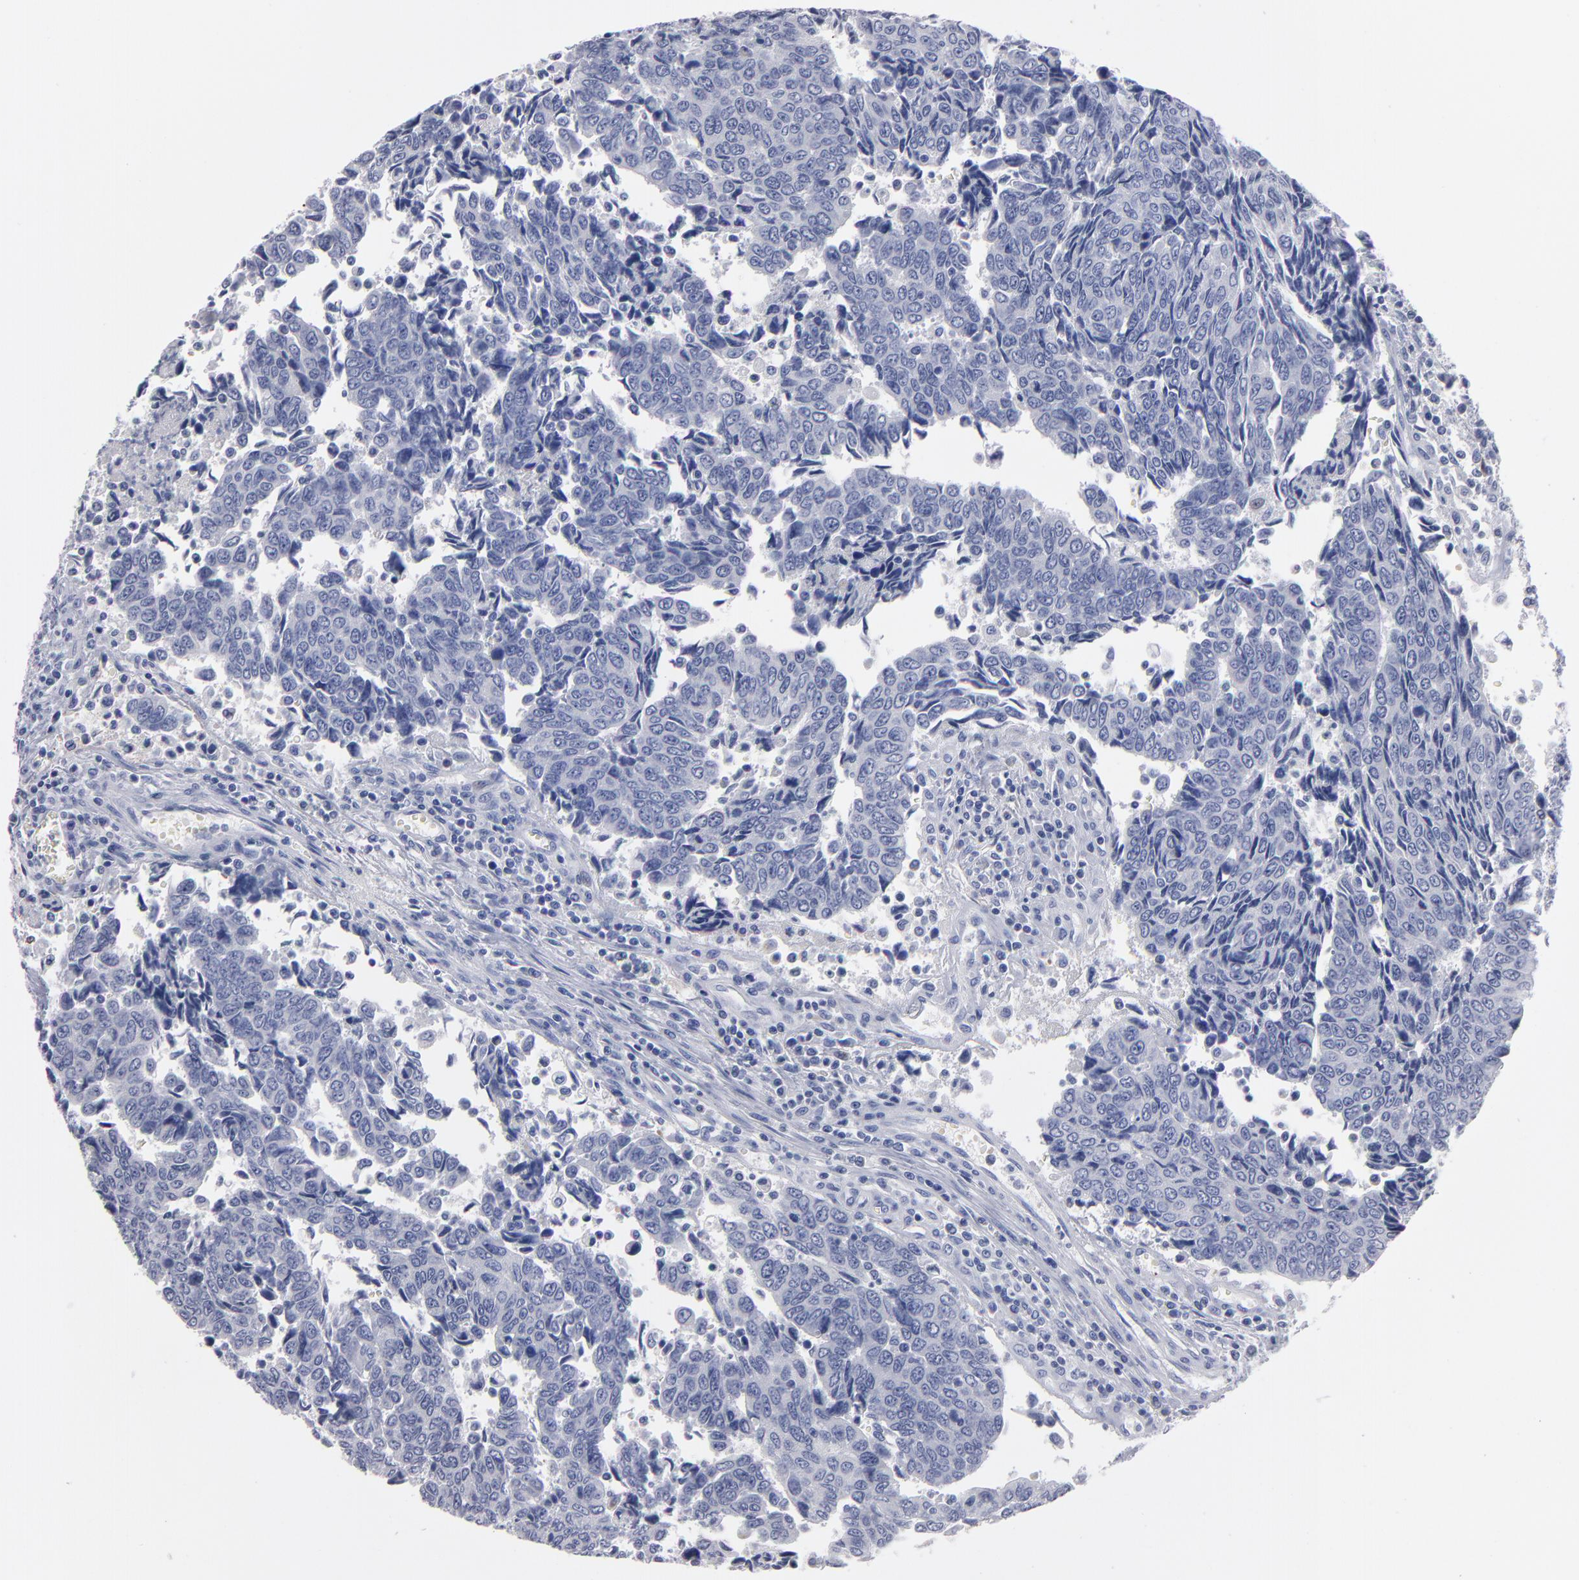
{"staining": {"intensity": "negative", "quantity": "none", "location": "none"}, "tissue": "urothelial cancer", "cell_type": "Tumor cells", "image_type": "cancer", "snomed": [{"axis": "morphology", "description": "Urothelial carcinoma, High grade"}, {"axis": "topography", "description": "Urinary bladder"}], "caption": "Tumor cells show no significant protein positivity in urothelial carcinoma (high-grade). (Stains: DAB (3,3'-diaminobenzidine) immunohistochemistry with hematoxylin counter stain, Microscopy: brightfield microscopy at high magnification).", "gene": "FABP4", "patient": {"sex": "male", "age": 86}}